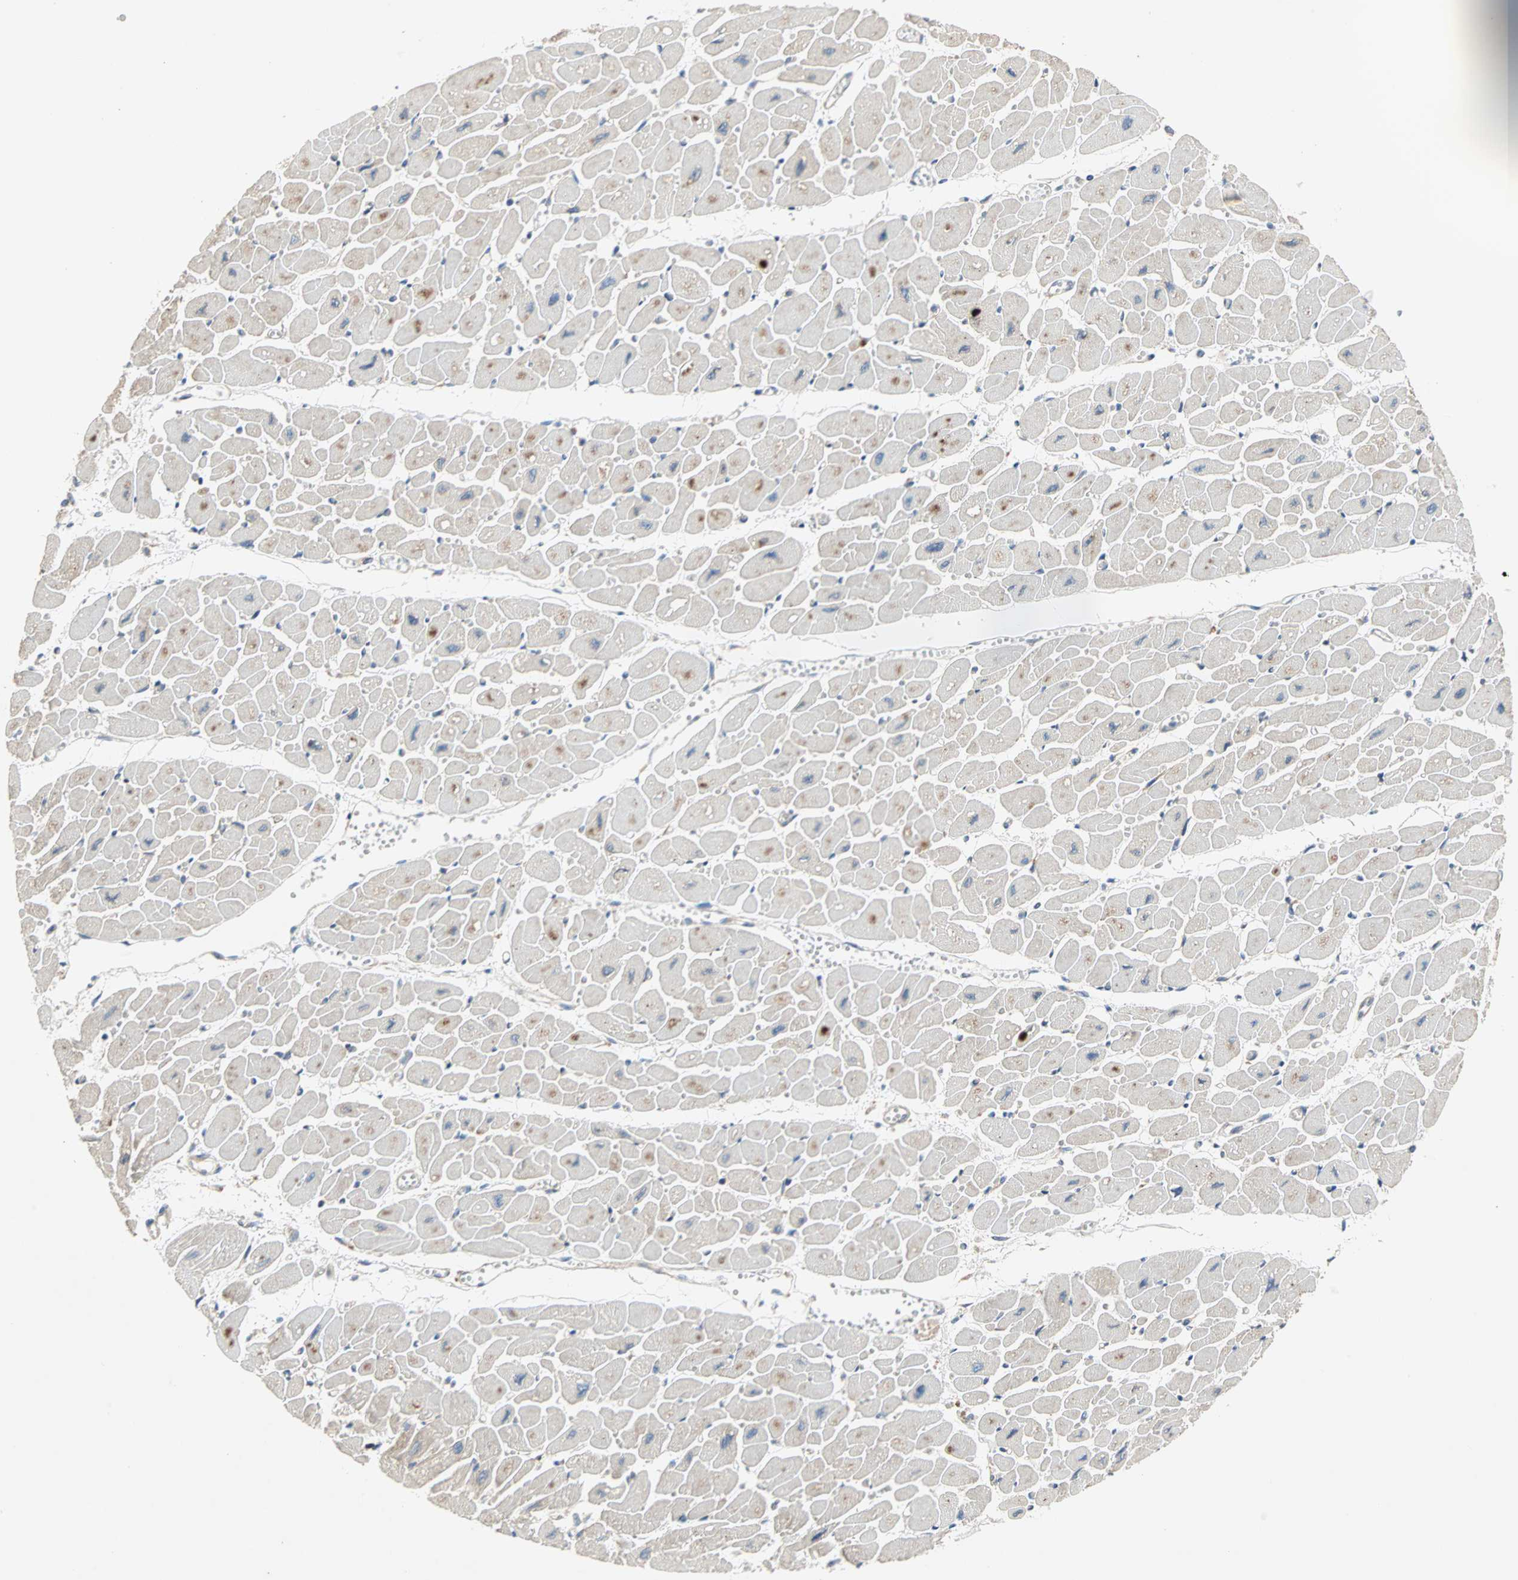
{"staining": {"intensity": "weak", "quantity": "<25%", "location": "cytoplasmic/membranous"}, "tissue": "heart muscle", "cell_type": "Cardiomyocytes", "image_type": "normal", "snomed": [{"axis": "morphology", "description": "Normal tissue, NOS"}, {"axis": "topography", "description": "Heart"}], "caption": "IHC of normal human heart muscle displays no staining in cardiomyocytes.", "gene": "PDE8A", "patient": {"sex": "female", "age": 54}}